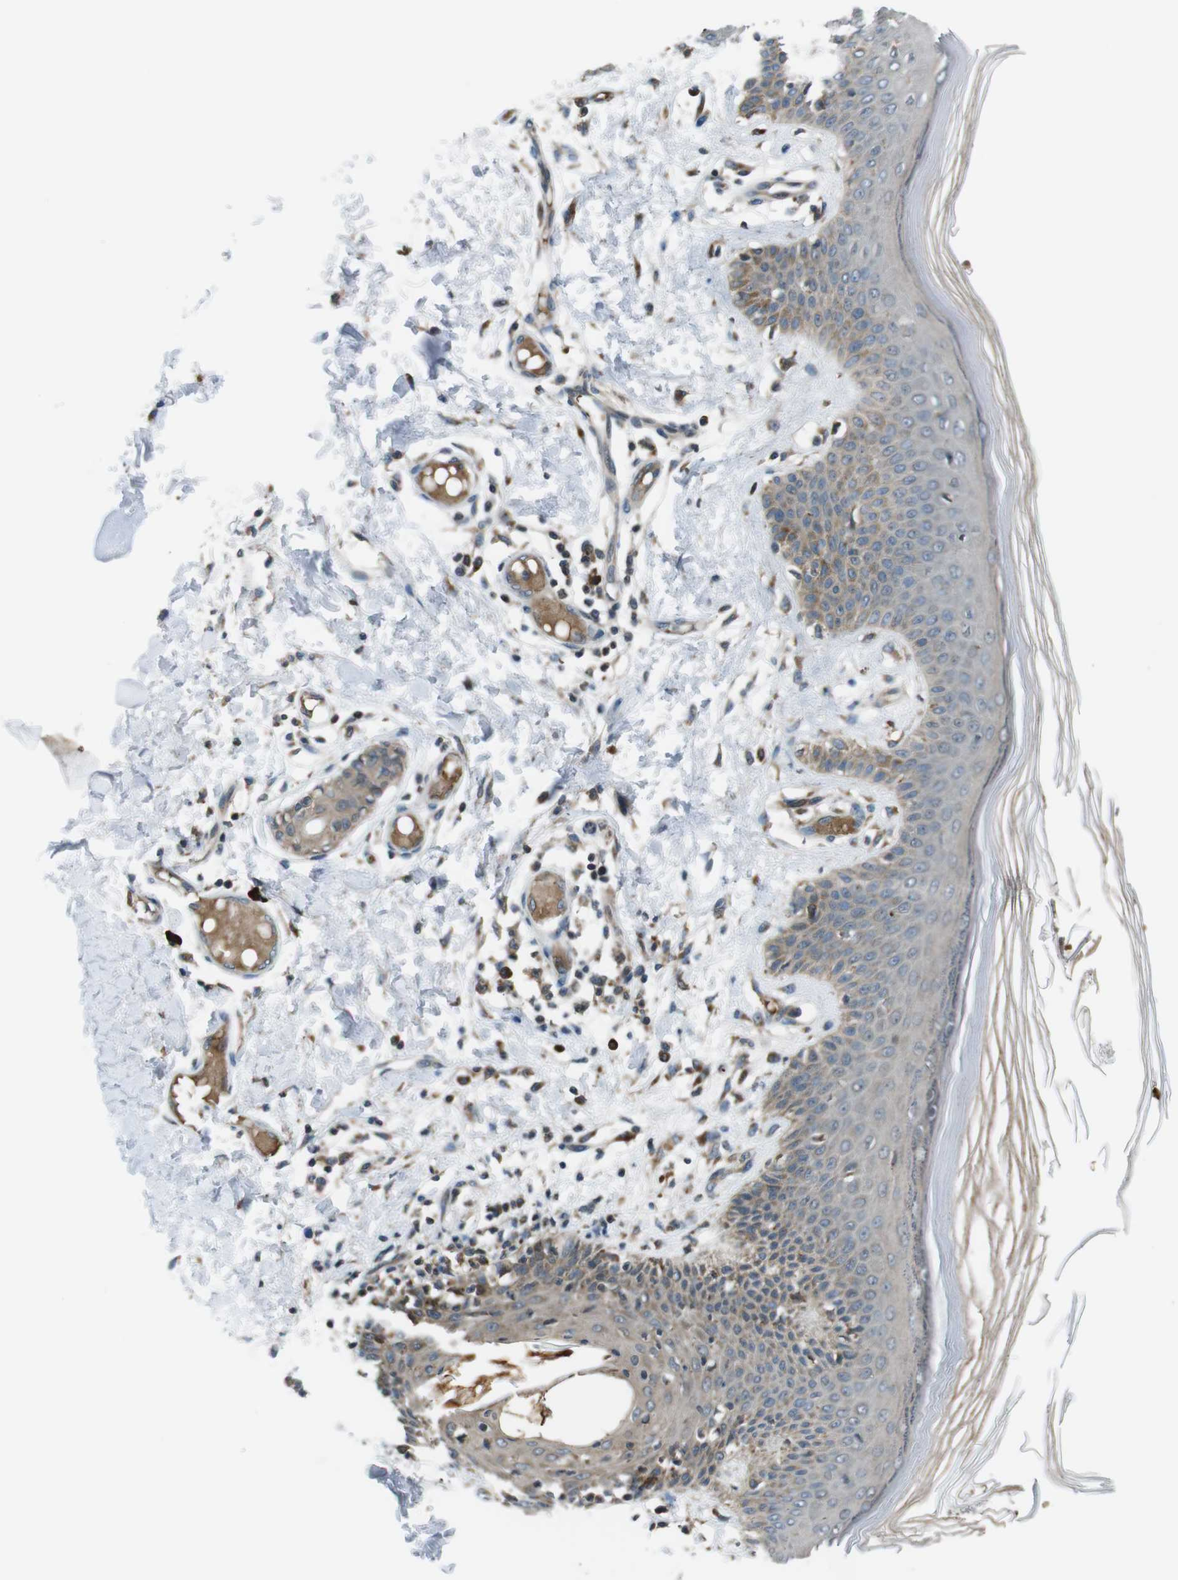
{"staining": {"intensity": "weak", "quantity": ">75%", "location": "cytoplasmic/membranous"}, "tissue": "skin", "cell_type": "Fibroblasts", "image_type": "normal", "snomed": [{"axis": "morphology", "description": "Normal tissue, NOS"}, {"axis": "topography", "description": "Skin"}], "caption": "Fibroblasts reveal low levels of weak cytoplasmic/membranous staining in approximately >75% of cells in benign human skin. The staining was performed using DAB (3,3'-diaminobenzidine) to visualize the protein expression in brown, while the nuclei were stained in blue with hematoxylin (Magnification: 20x).", "gene": "SSR3", "patient": {"sex": "male", "age": 53}}